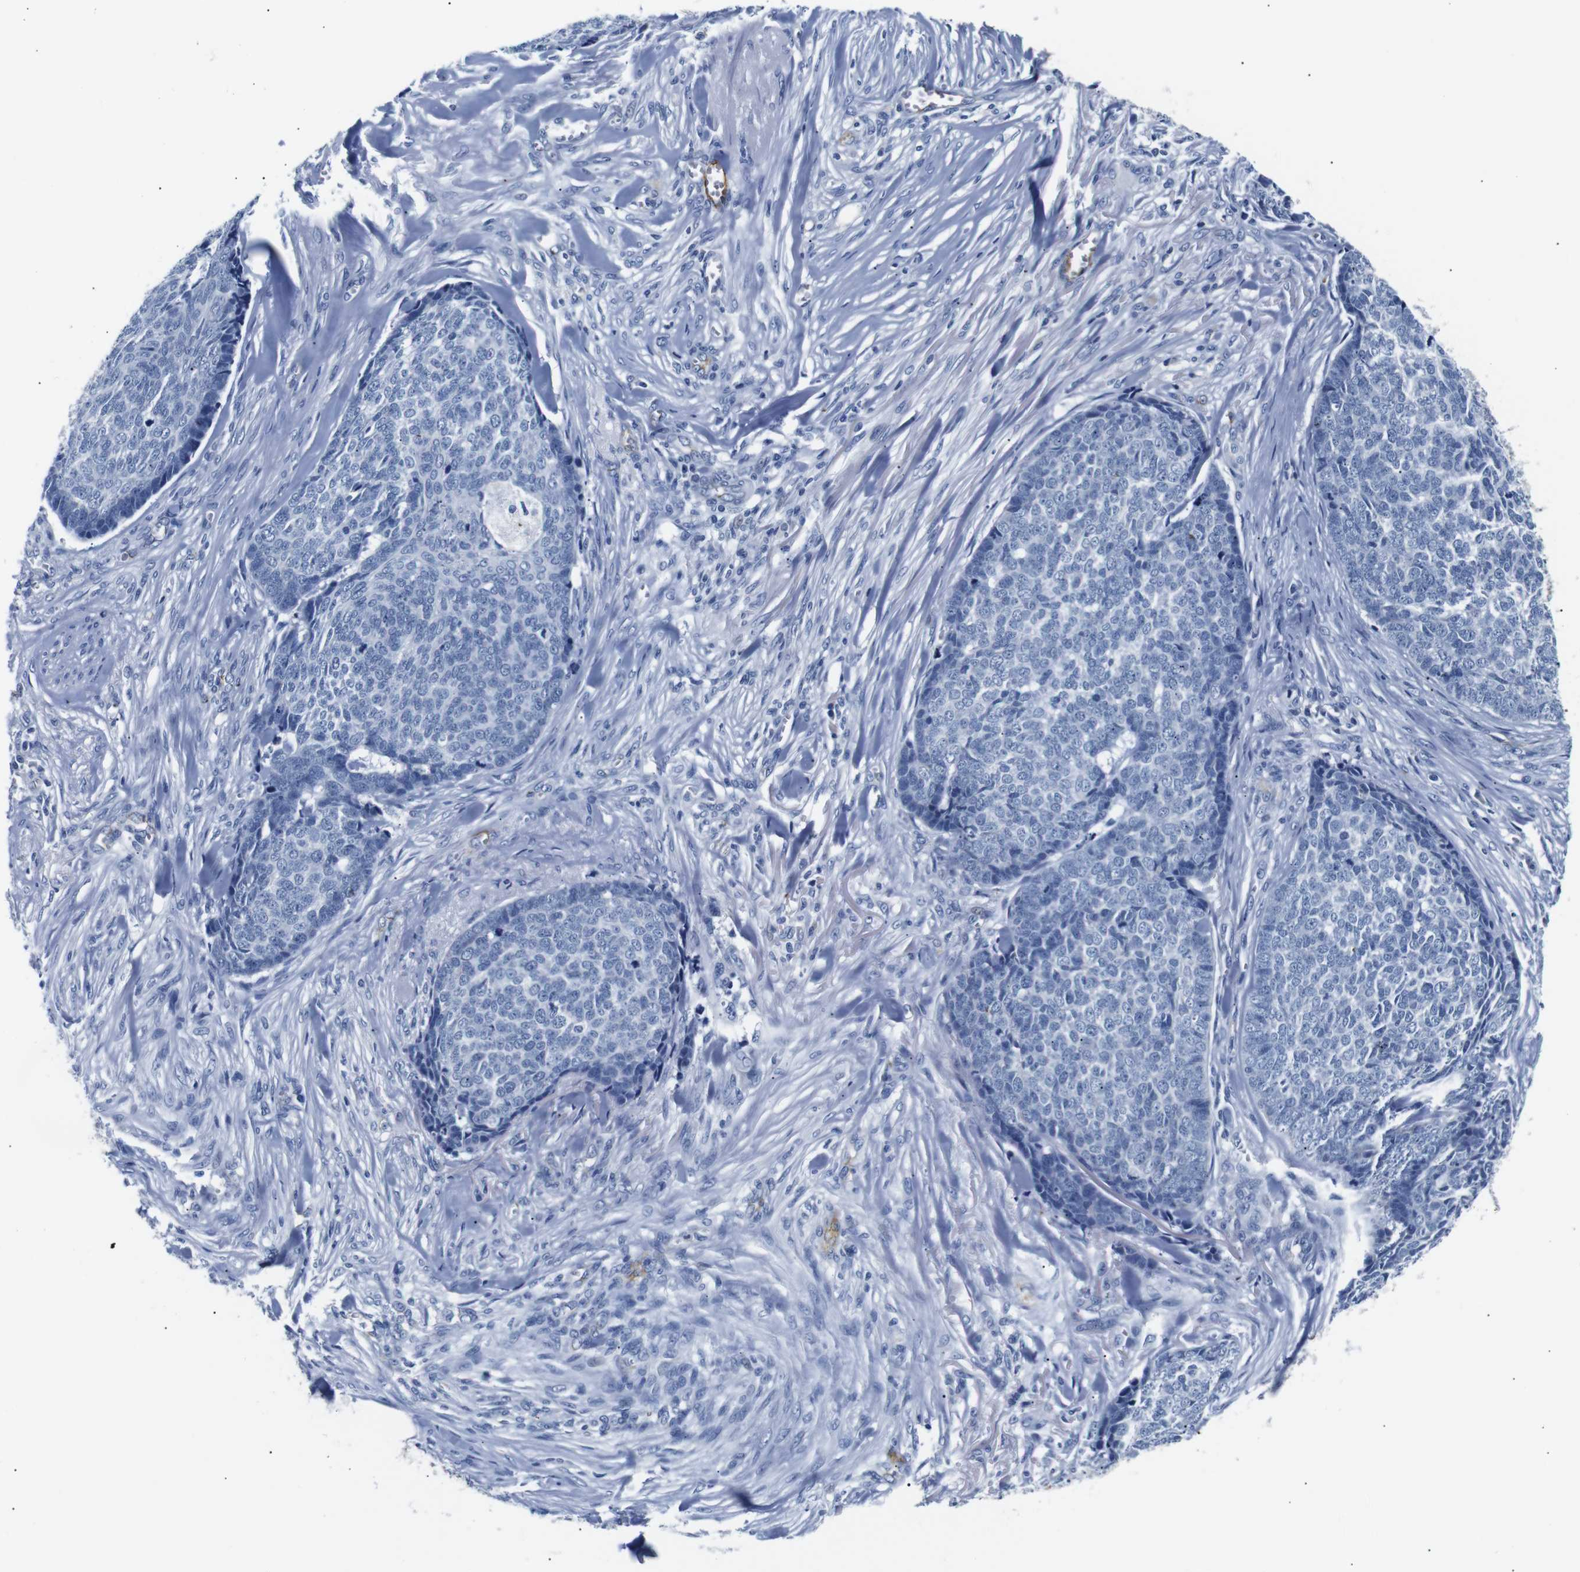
{"staining": {"intensity": "negative", "quantity": "none", "location": "none"}, "tissue": "skin cancer", "cell_type": "Tumor cells", "image_type": "cancer", "snomed": [{"axis": "morphology", "description": "Basal cell carcinoma"}, {"axis": "topography", "description": "Skin"}], "caption": "An image of skin cancer stained for a protein reveals no brown staining in tumor cells. The staining was performed using DAB (3,3'-diaminobenzidine) to visualize the protein expression in brown, while the nuclei were stained in blue with hematoxylin (Magnification: 20x).", "gene": "MUC4", "patient": {"sex": "male", "age": 84}}